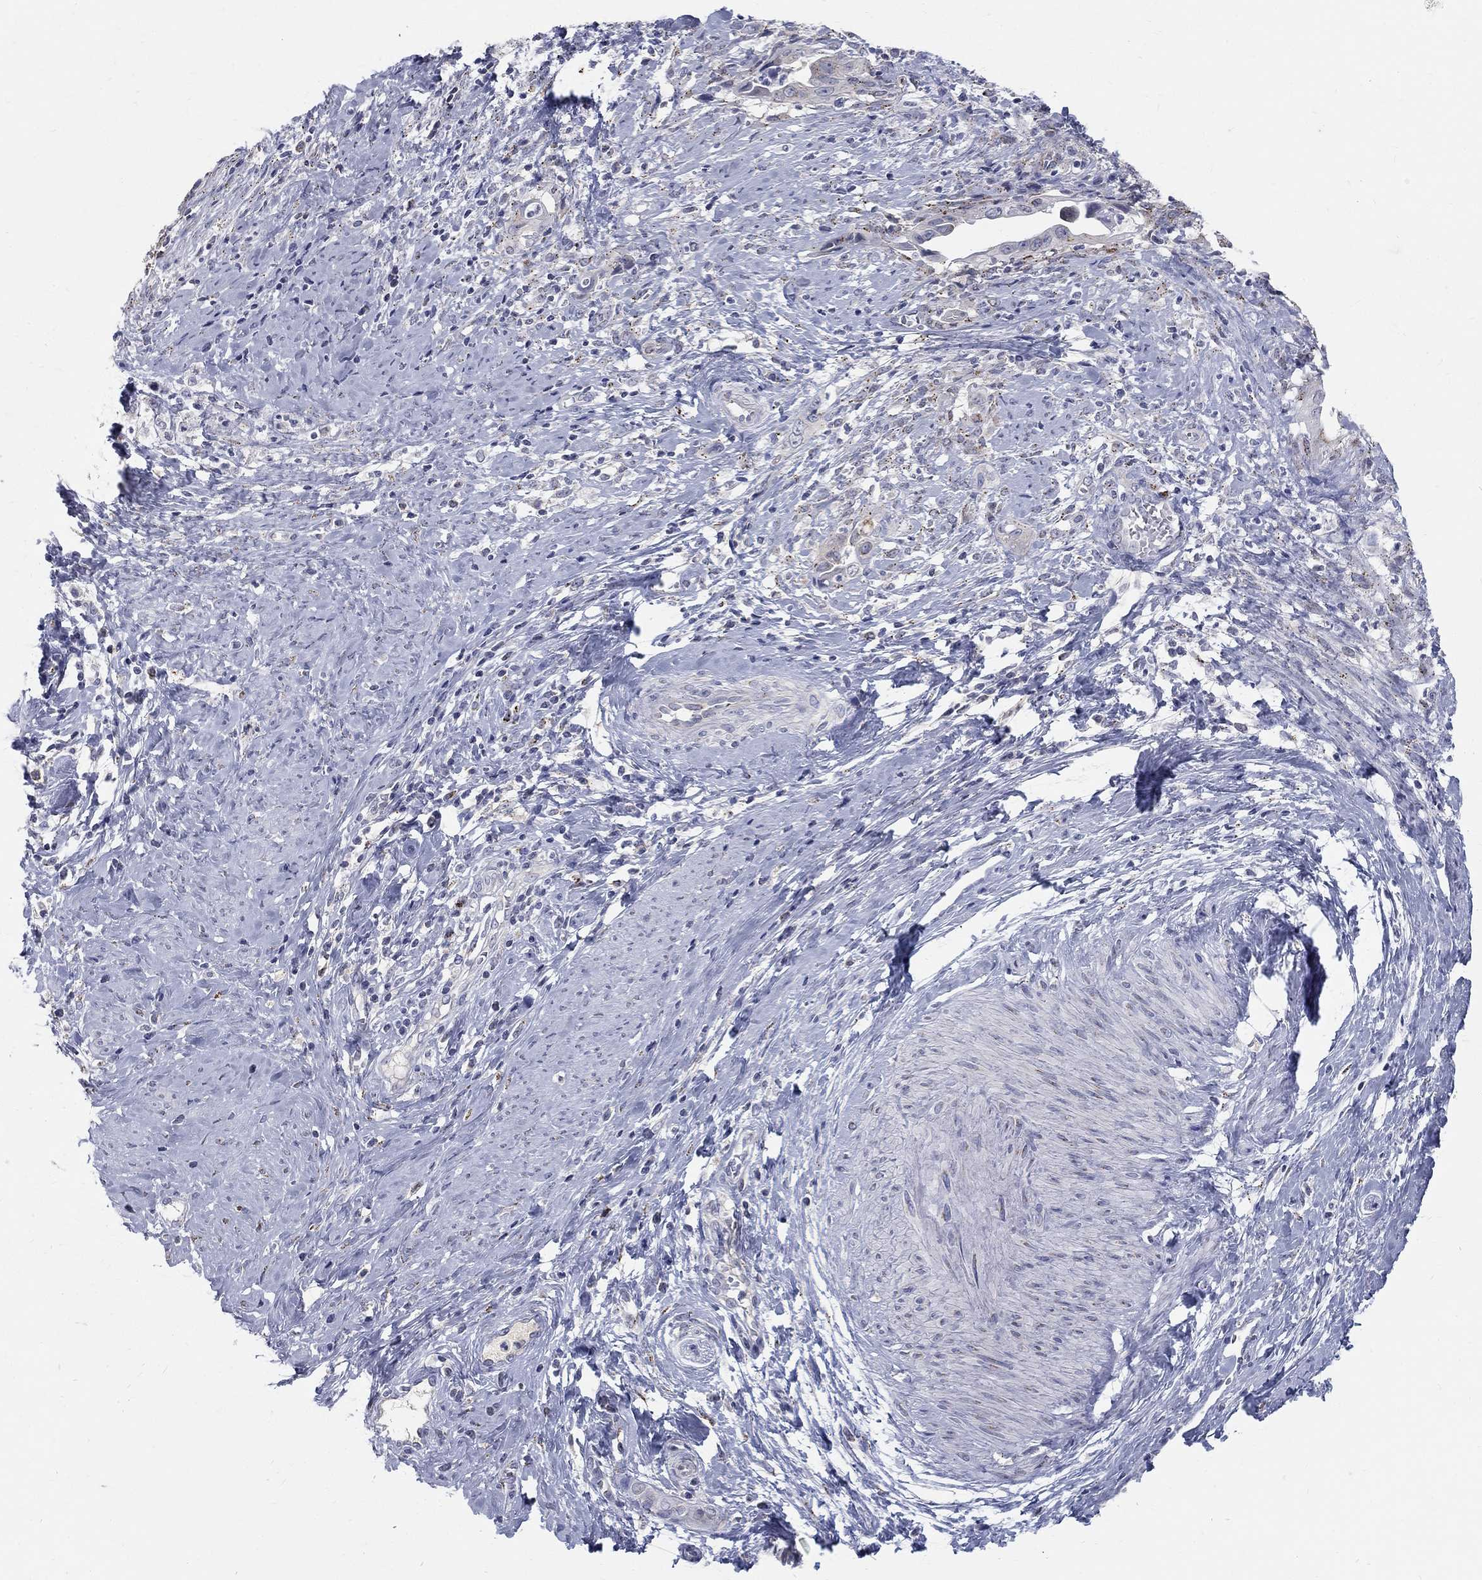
{"staining": {"intensity": "moderate", "quantity": "<25%", "location": "cytoplasmic/membranous"}, "tissue": "cervical cancer", "cell_type": "Tumor cells", "image_type": "cancer", "snomed": [{"axis": "morphology", "description": "Adenocarcinoma, NOS"}, {"axis": "topography", "description": "Cervix"}], "caption": "Immunohistochemistry (IHC) micrograph of human cervical adenocarcinoma stained for a protein (brown), which displays low levels of moderate cytoplasmic/membranous expression in approximately <25% of tumor cells.", "gene": "PANK3", "patient": {"sex": "female", "age": 42}}